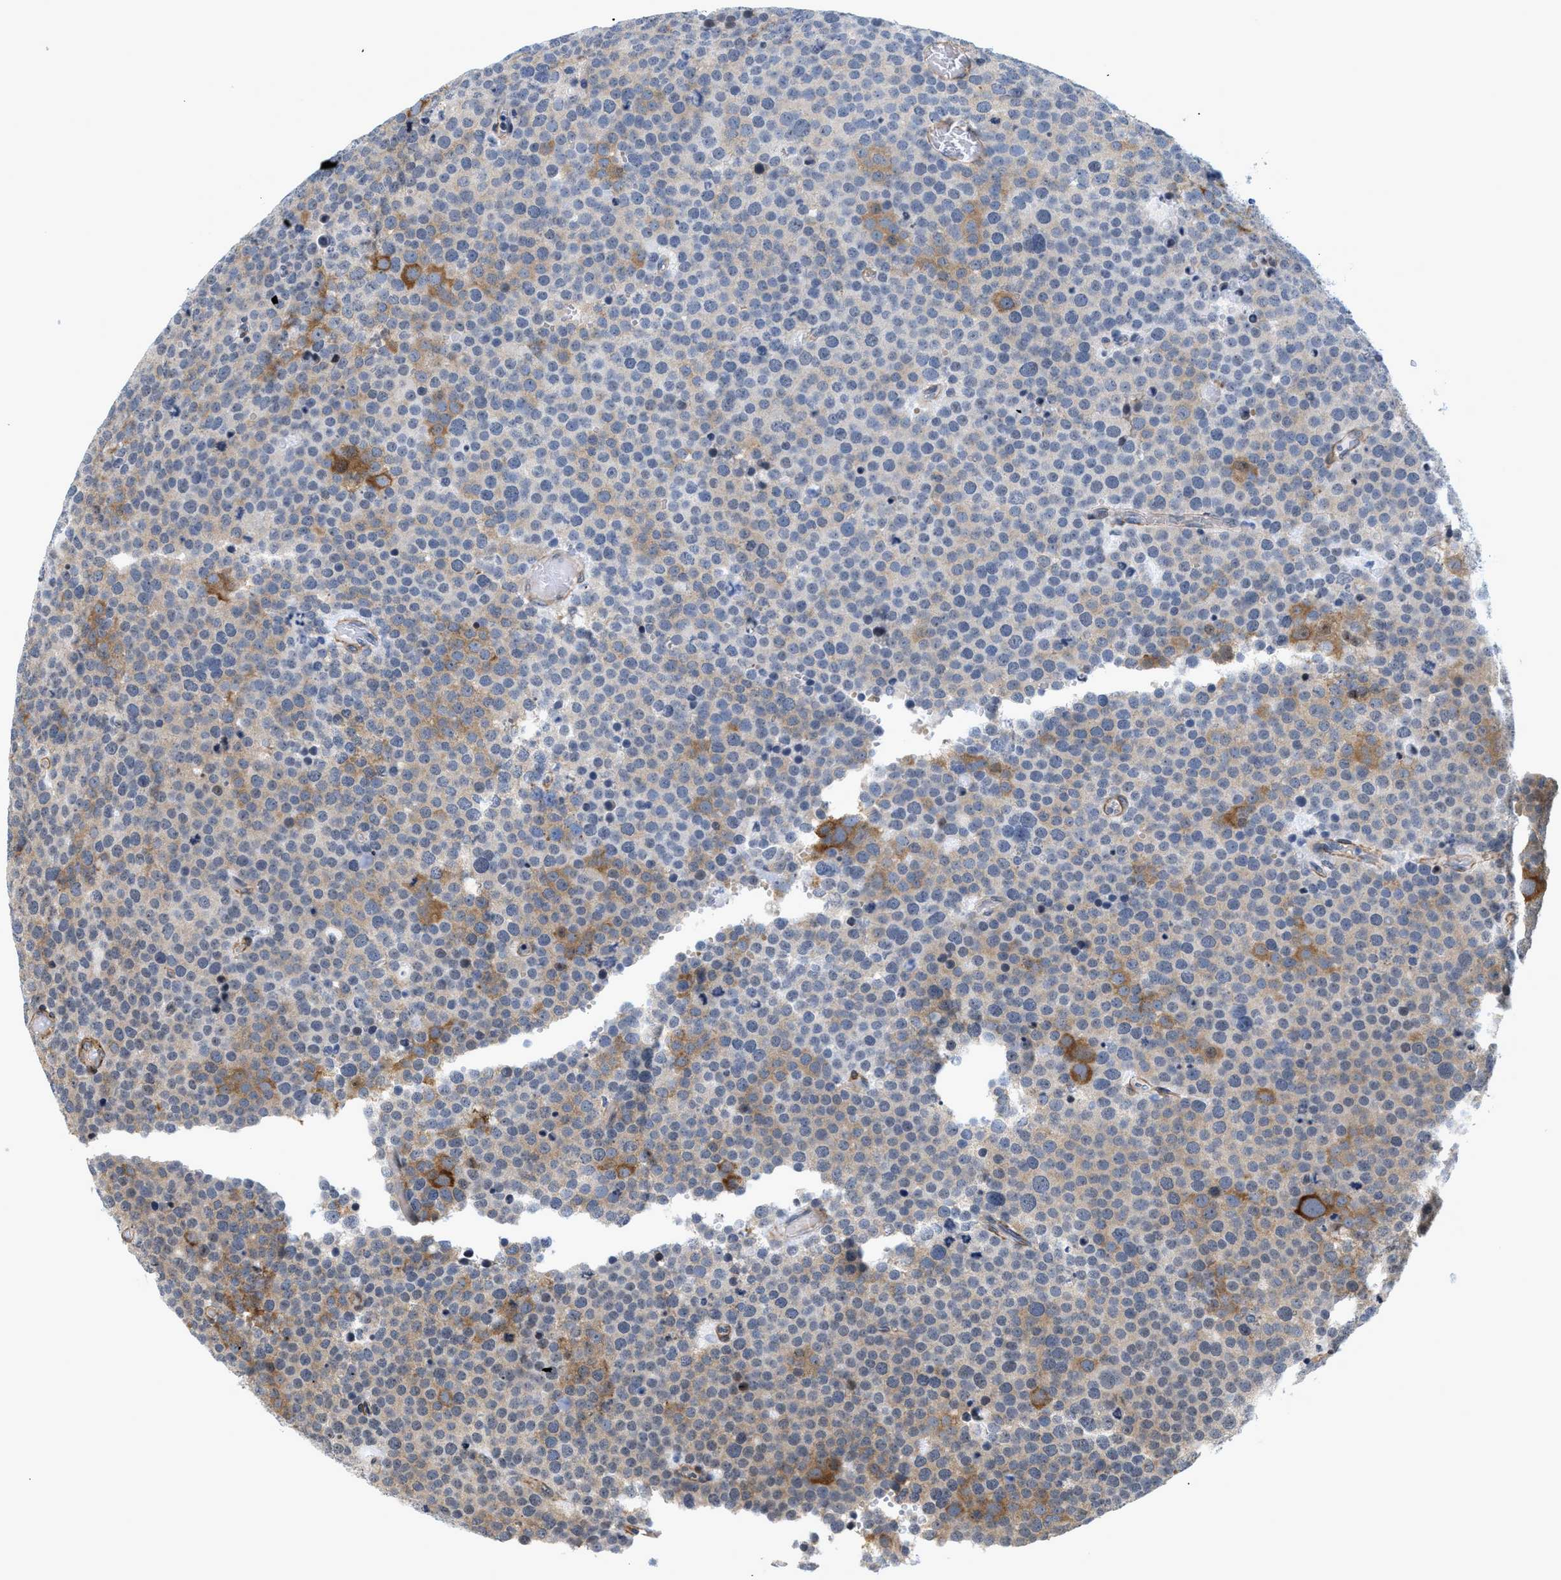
{"staining": {"intensity": "moderate", "quantity": "25%-75%", "location": "cytoplasmic/membranous"}, "tissue": "testis cancer", "cell_type": "Tumor cells", "image_type": "cancer", "snomed": [{"axis": "morphology", "description": "Normal tissue, NOS"}, {"axis": "morphology", "description": "Seminoma, NOS"}, {"axis": "topography", "description": "Testis"}], "caption": "Moderate cytoplasmic/membranous staining for a protein is seen in about 25%-75% of tumor cells of testis cancer (seminoma) using IHC.", "gene": "GPRASP2", "patient": {"sex": "male", "age": 71}}